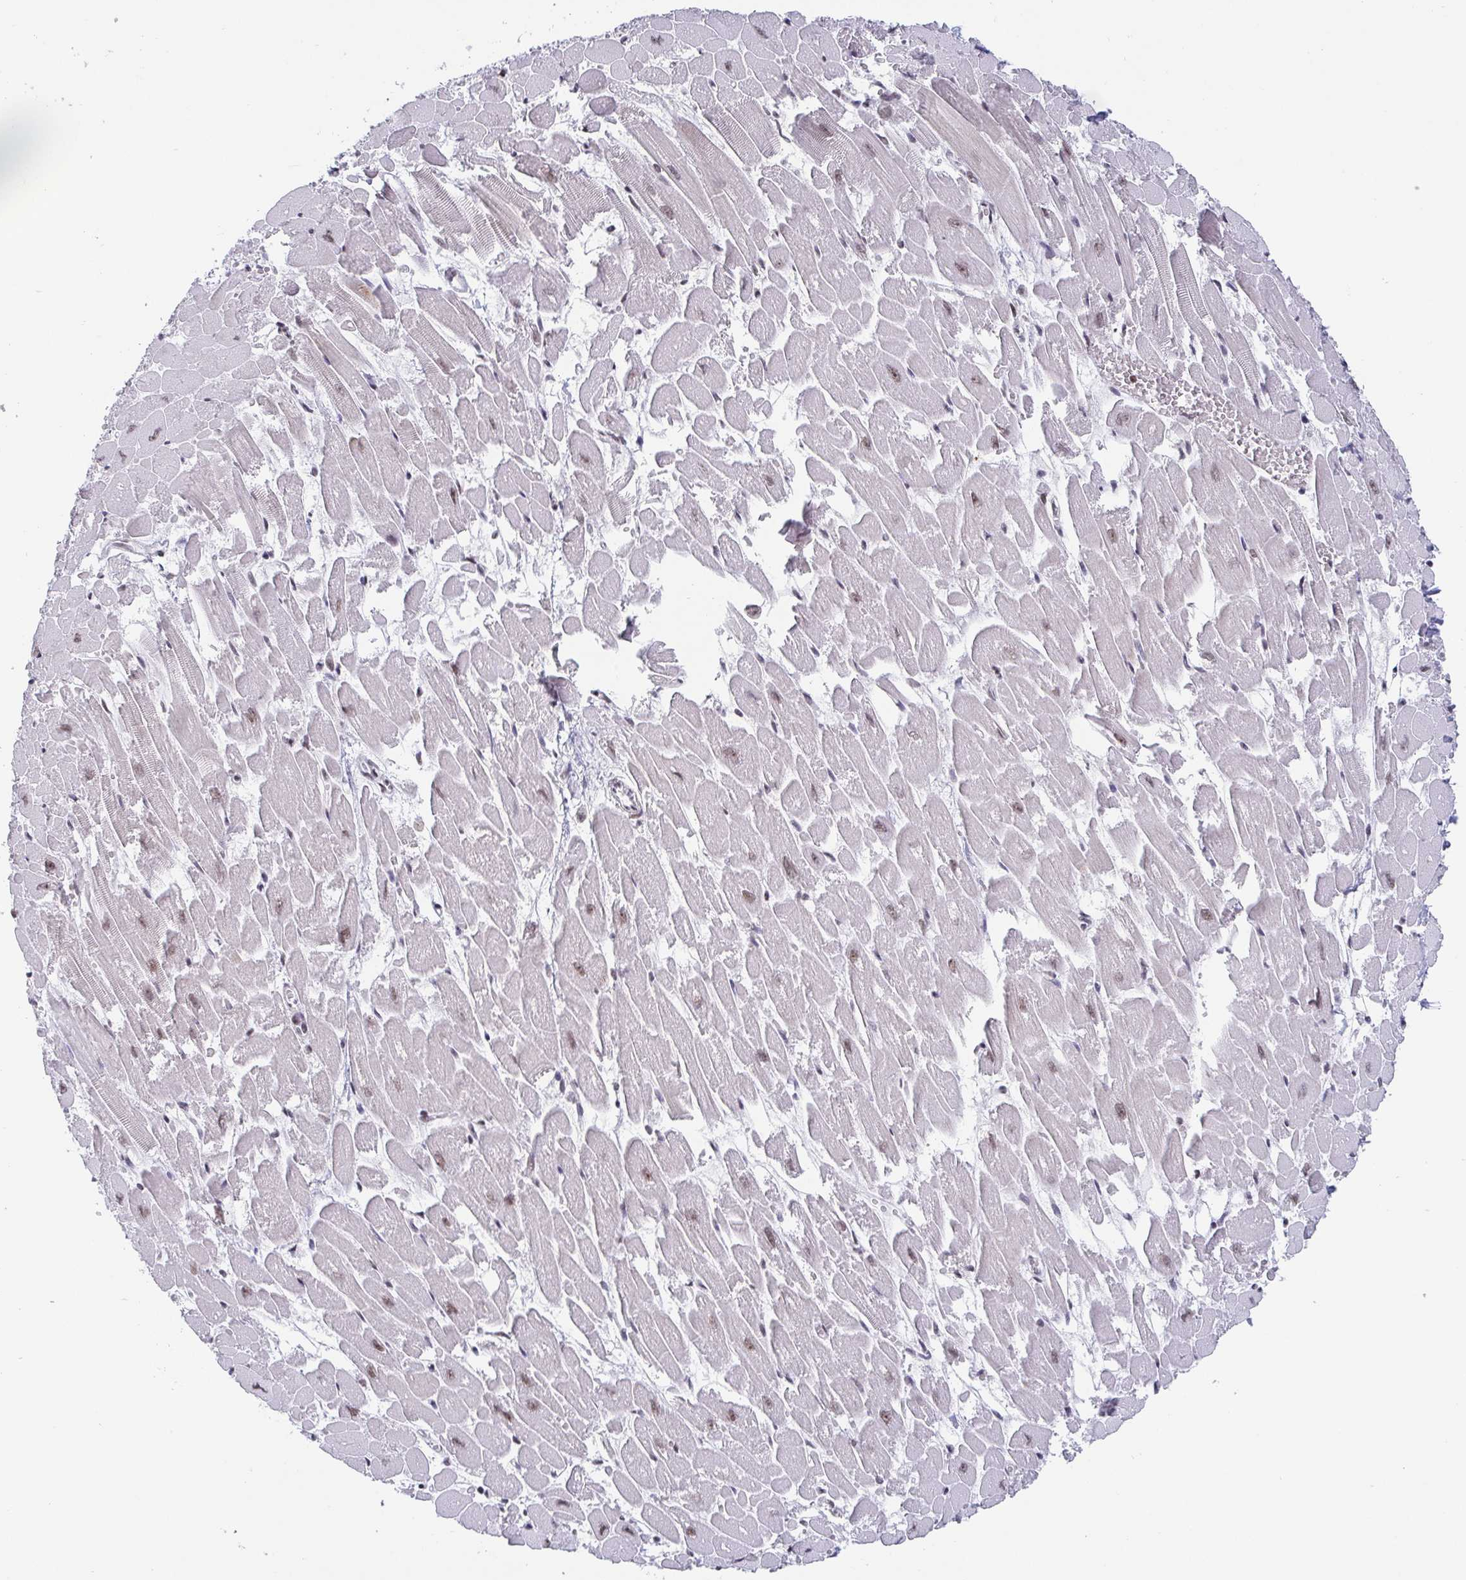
{"staining": {"intensity": "weak", "quantity": "25%-75%", "location": "cytoplasmic/membranous,nuclear"}, "tissue": "heart muscle", "cell_type": "Cardiomyocytes", "image_type": "normal", "snomed": [{"axis": "morphology", "description": "Normal tissue, NOS"}, {"axis": "topography", "description": "Heart"}], "caption": "Protein expression analysis of unremarkable human heart muscle reveals weak cytoplasmic/membranous,nuclear expression in about 25%-75% of cardiomyocytes. The staining was performed using DAB (3,3'-diaminobenzidine), with brown indicating positive protein expression. Nuclei are stained blue with hematoxylin.", "gene": "CTCF", "patient": {"sex": "female", "age": 52}}